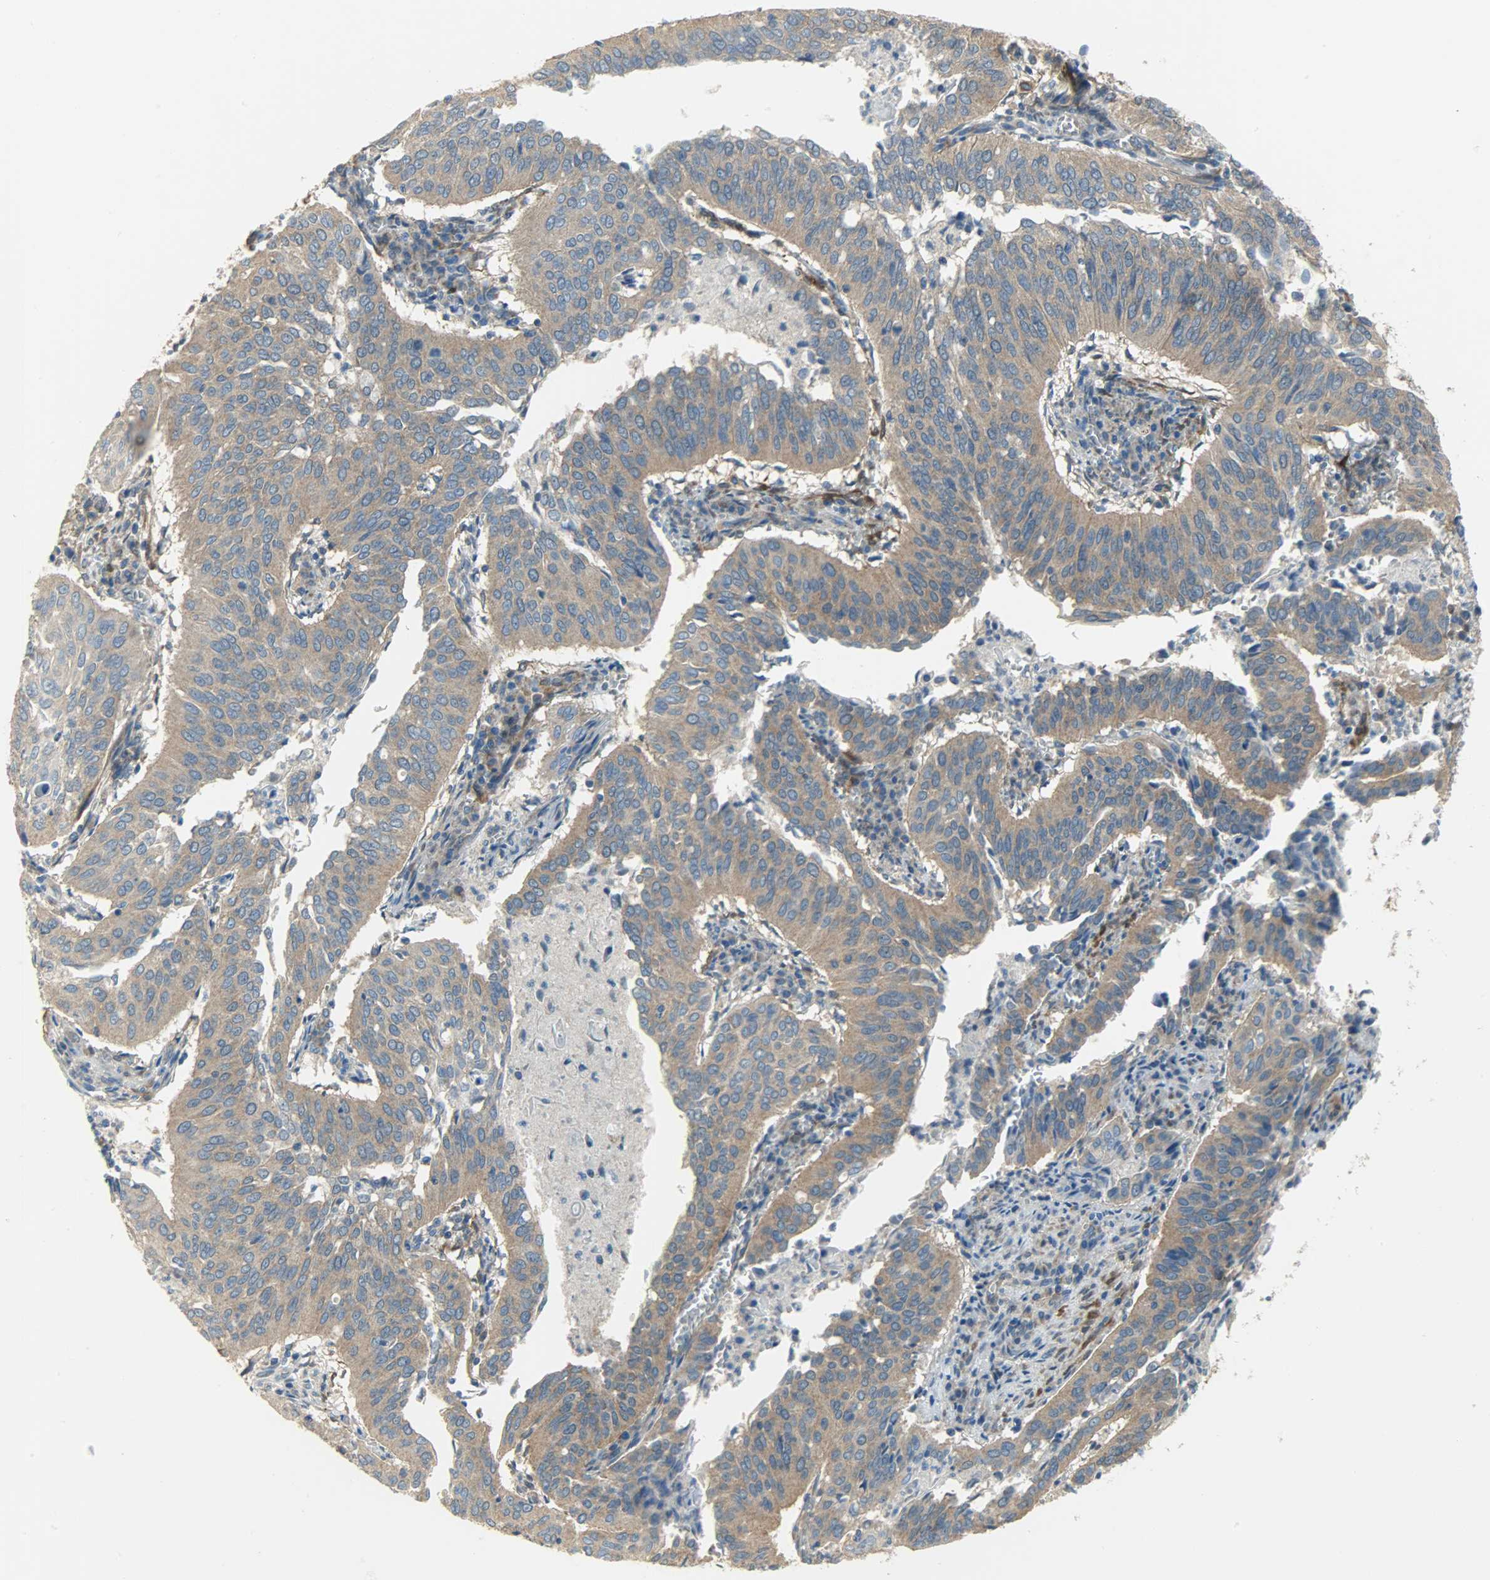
{"staining": {"intensity": "moderate", "quantity": ">75%", "location": "cytoplasmic/membranous"}, "tissue": "cervical cancer", "cell_type": "Tumor cells", "image_type": "cancer", "snomed": [{"axis": "morphology", "description": "Squamous cell carcinoma, NOS"}, {"axis": "topography", "description": "Cervix"}], "caption": "Squamous cell carcinoma (cervical) stained with a protein marker demonstrates moderate staining in tumor cells.", "gene": "C1orf198", "patient": {"sex": "female", "age": 39}}